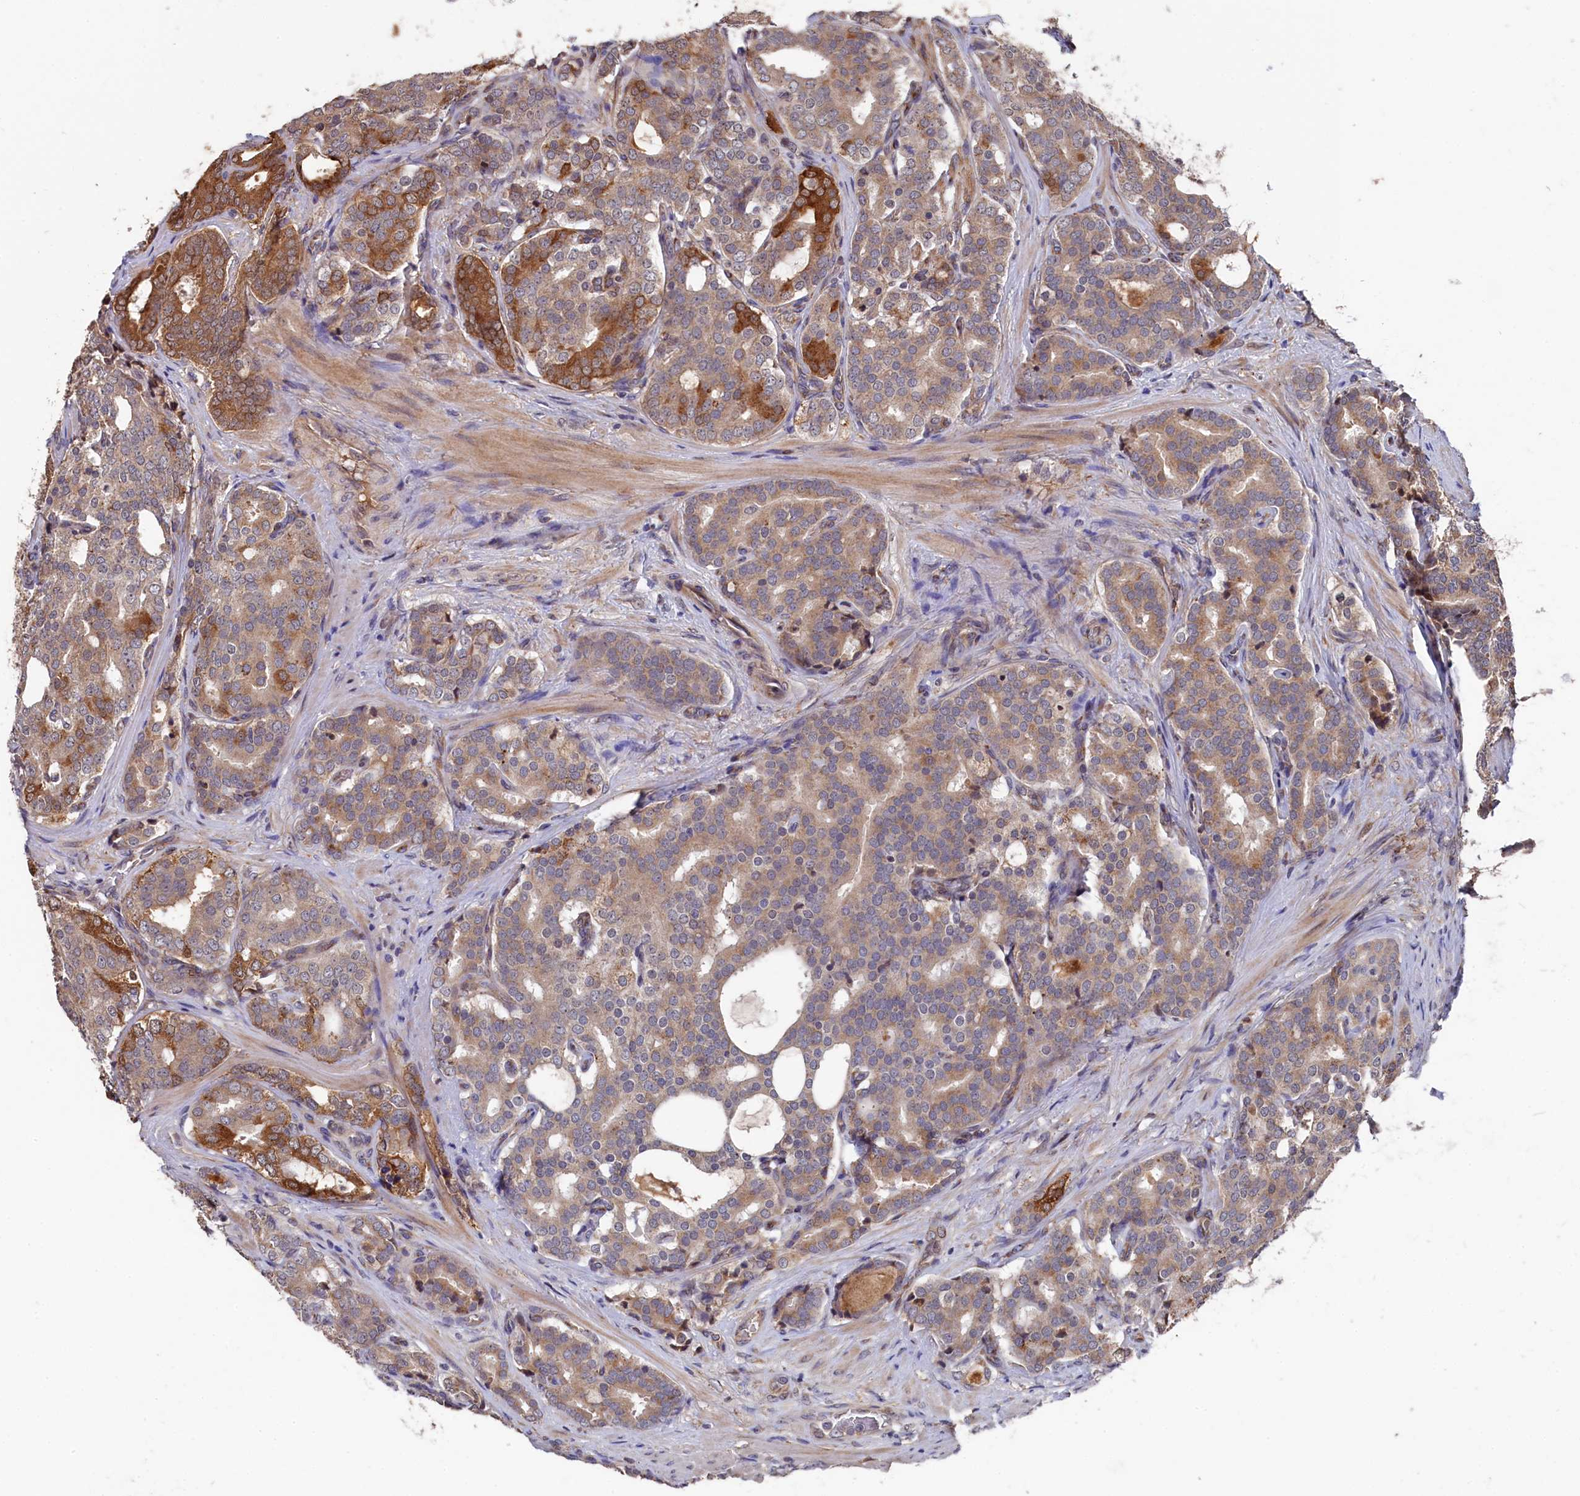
{"staining": {"intensity": "moderate", "quantity": ">75%", "location": "cytoplasmic/membranous"}, "tissue": "prostate cancer", "cell_type": "Tumor cells", "image_type": "cancer", "snomed": [{"axis": "morphology", "description": "Adenocarcinoma, High grade"}, {"axis": "topography", "description": "Prostate"}], "caption": "Brown immunohistochemical staining in human prostate cancer (high-grade adenocarcinoma) exhibits moderate cytoplasmic/membranous positivity in approximately >75% of tumor cells. The staining is performed using DAB brown chromogen to label protein expression. The nuclei are counter-stained blue using hematoxylin.", "gene": "SLC12A4", "patient": {"sex": "male", "age": 63}}